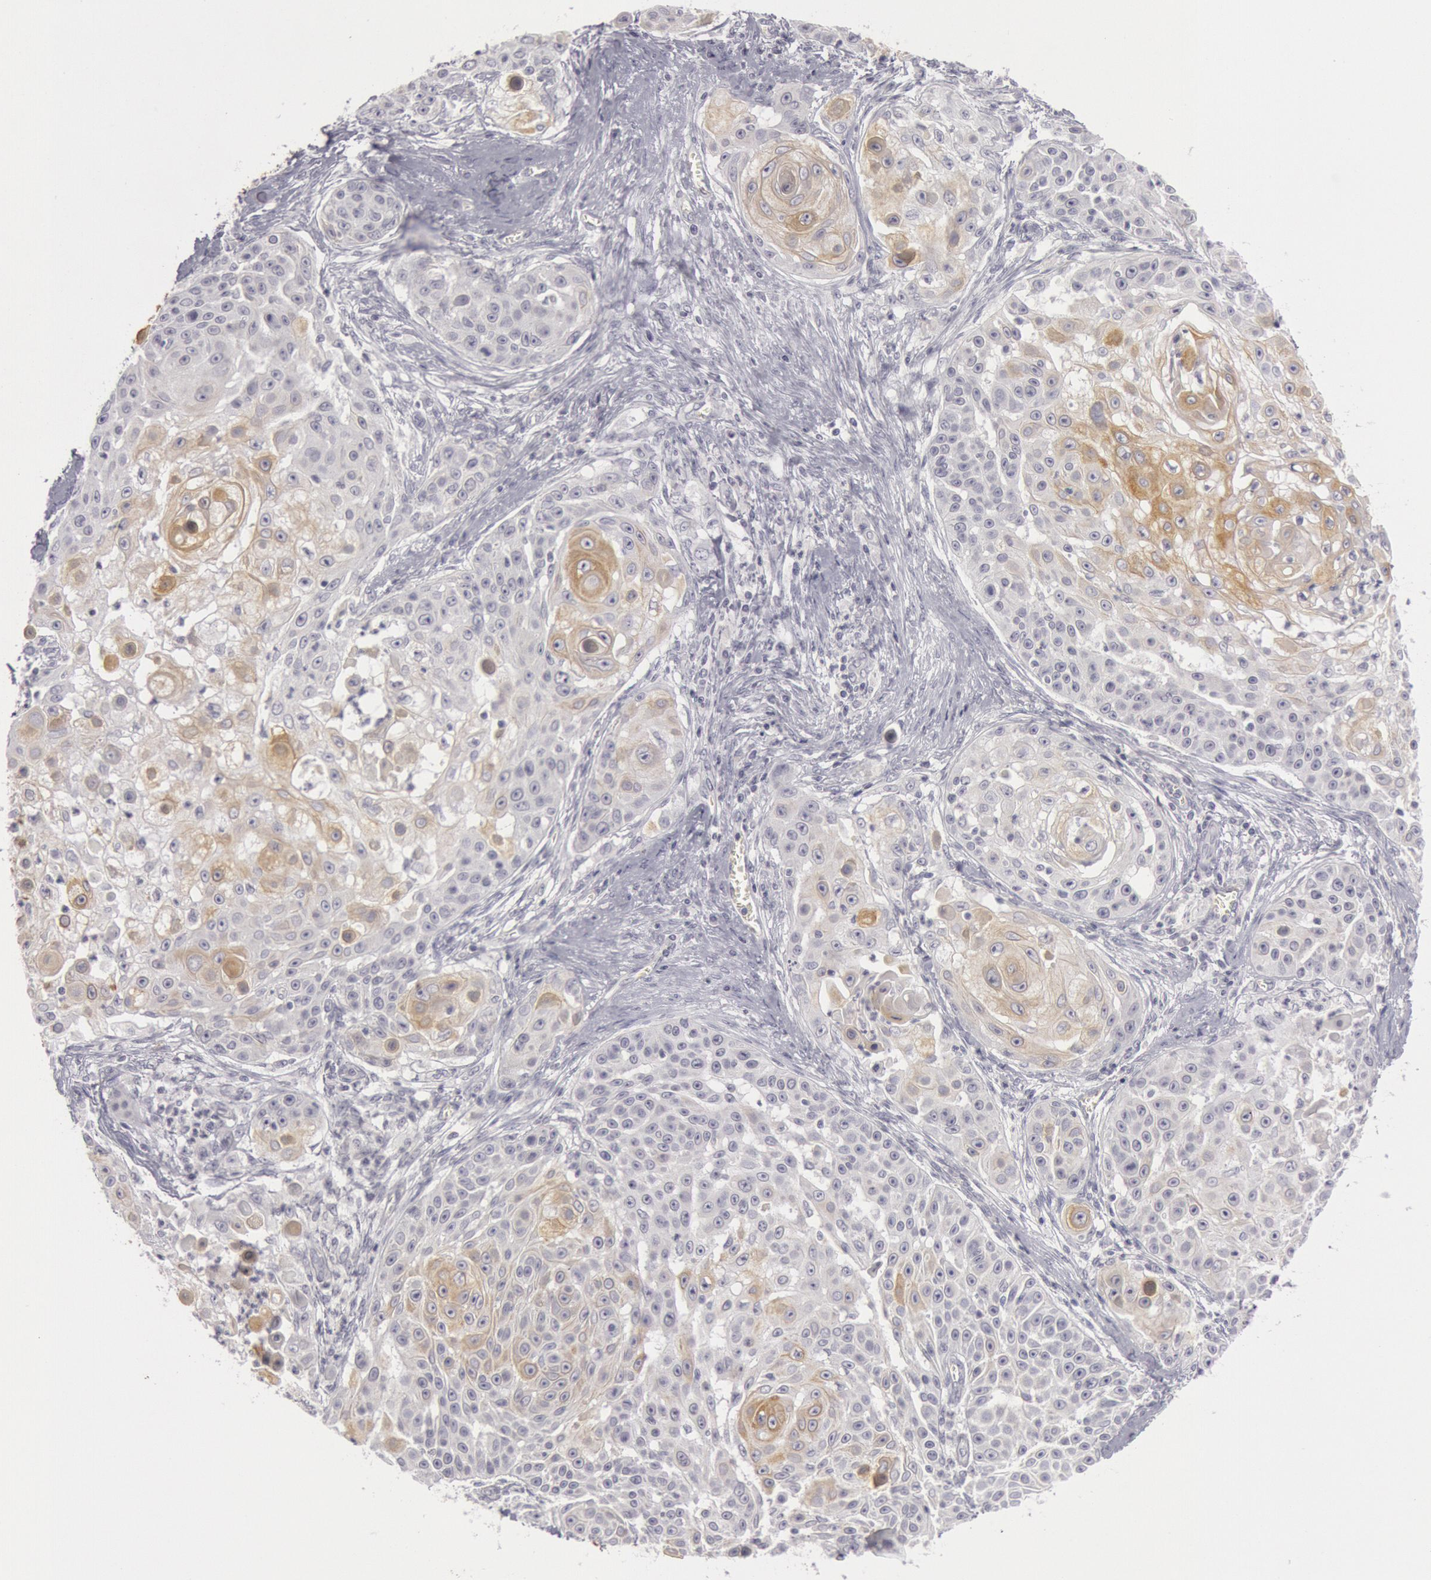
{"staining": {"intensity": "moderate", "quantity": "25%-75%", "location": "cytoplasmic/membranous"}, "tissue": "skin cancer", "cell_type": "Tumor cells", "image_type": "cancer", "snomed": [{"axis": "morphology", "description": "Squamous cell carcinoma, NOS"}, {"axis": "topography", "description": "Skin"}], "caption": "Human skin squamous cell carcinoma stained with a protein marker exhibits moderate staining in tumor cells.", "gene": "KRT16", "patient": {"sex": "female", "age": 57}}